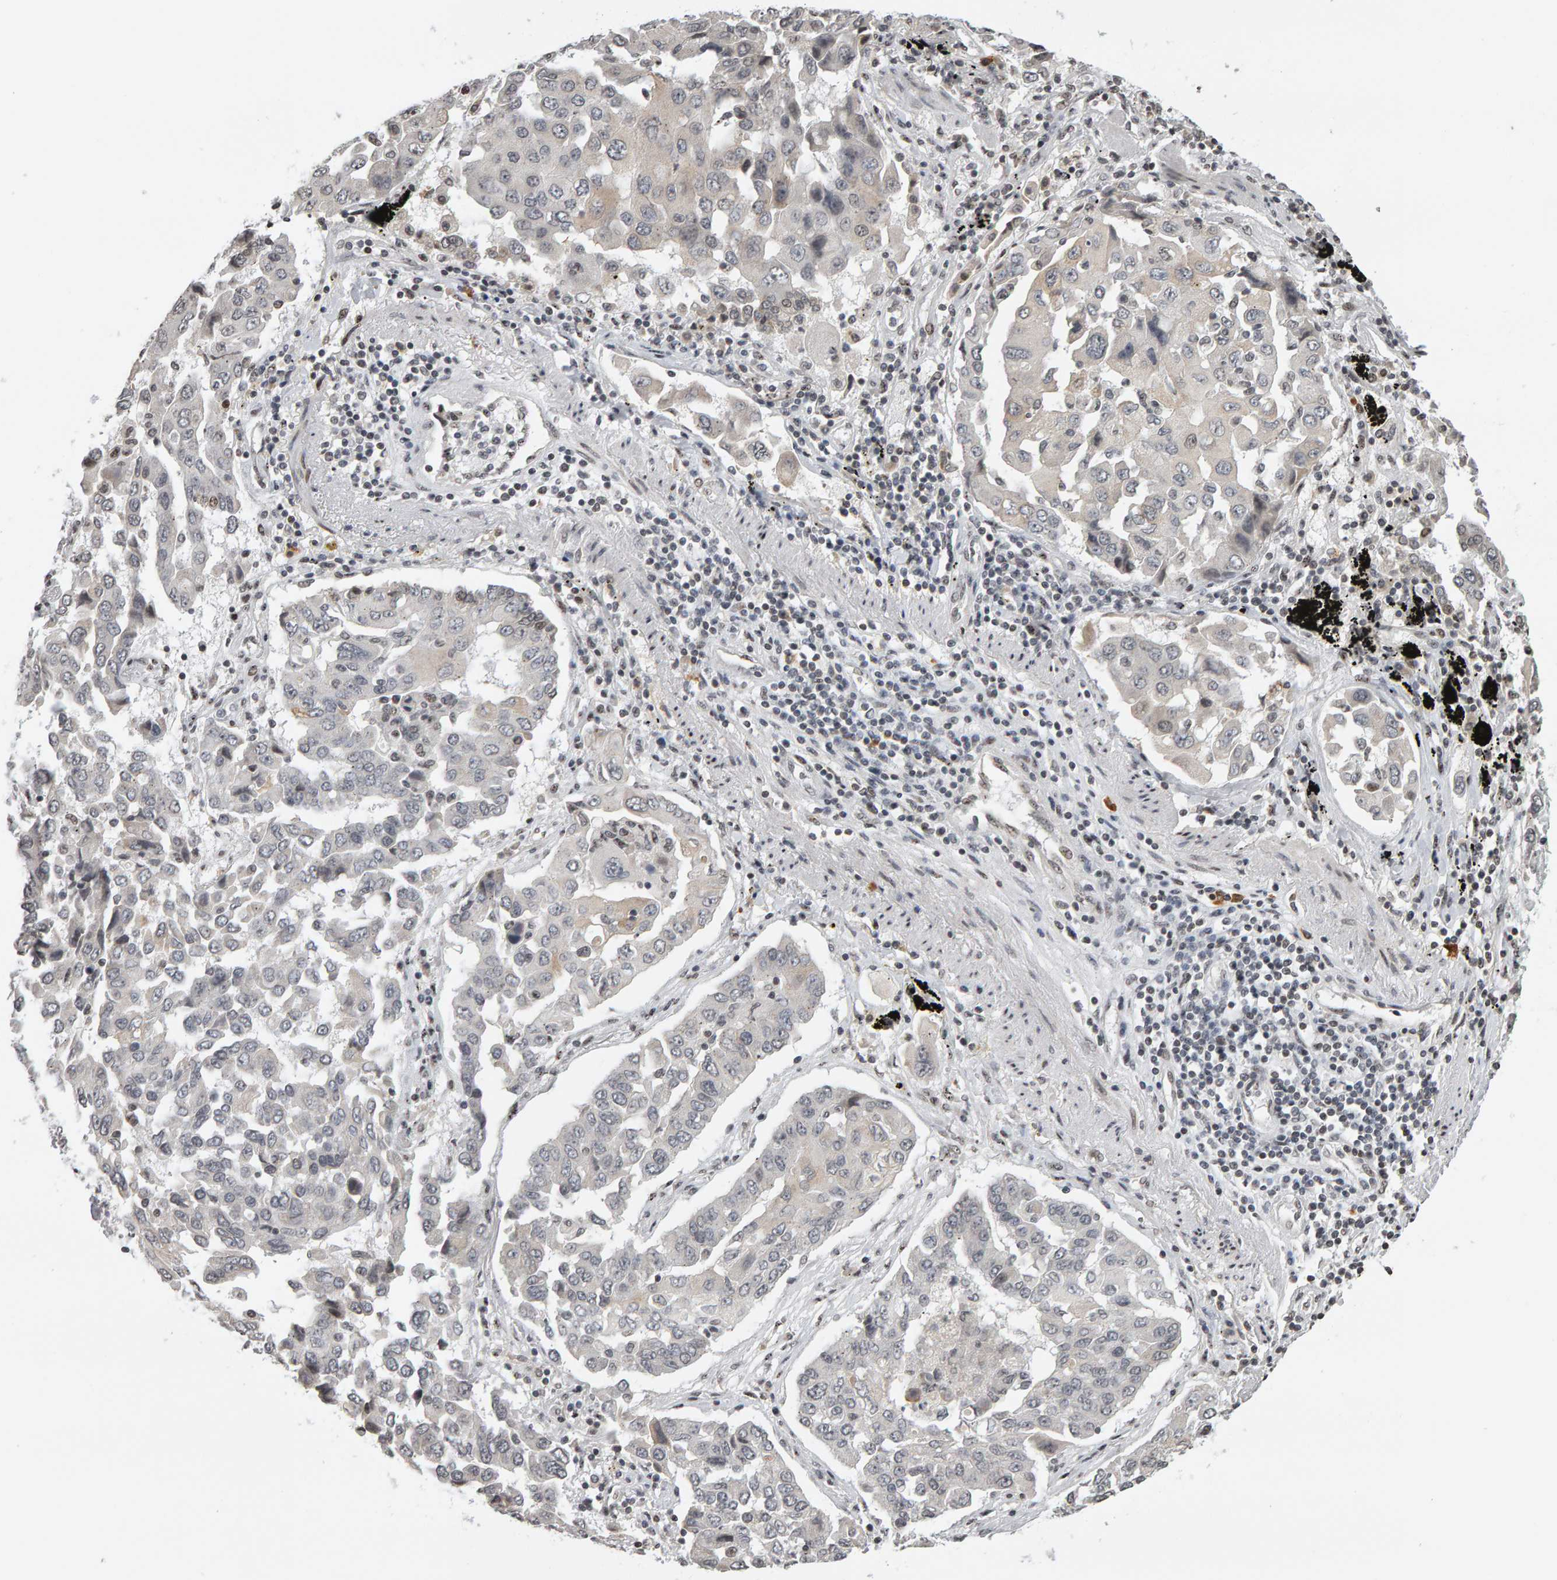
{"staining": {"intensity": "negative", "quantity": "none", "location": "none"}, "tissue": "lung cancer", "cell_type": "Tumor cells", "image_type": "cancer", "snomed": [{"axis": "morphology", "description": "Adenocarcinoma, NOS"}, {"axis": "topography", "description": "Lung"}], "caption": "Adenocarcinoma (lung) stained for a protein using IHC shows no expression tumor cells.", "gene": "TRAM1", "patient": {"sex": "female", "age": 65}}